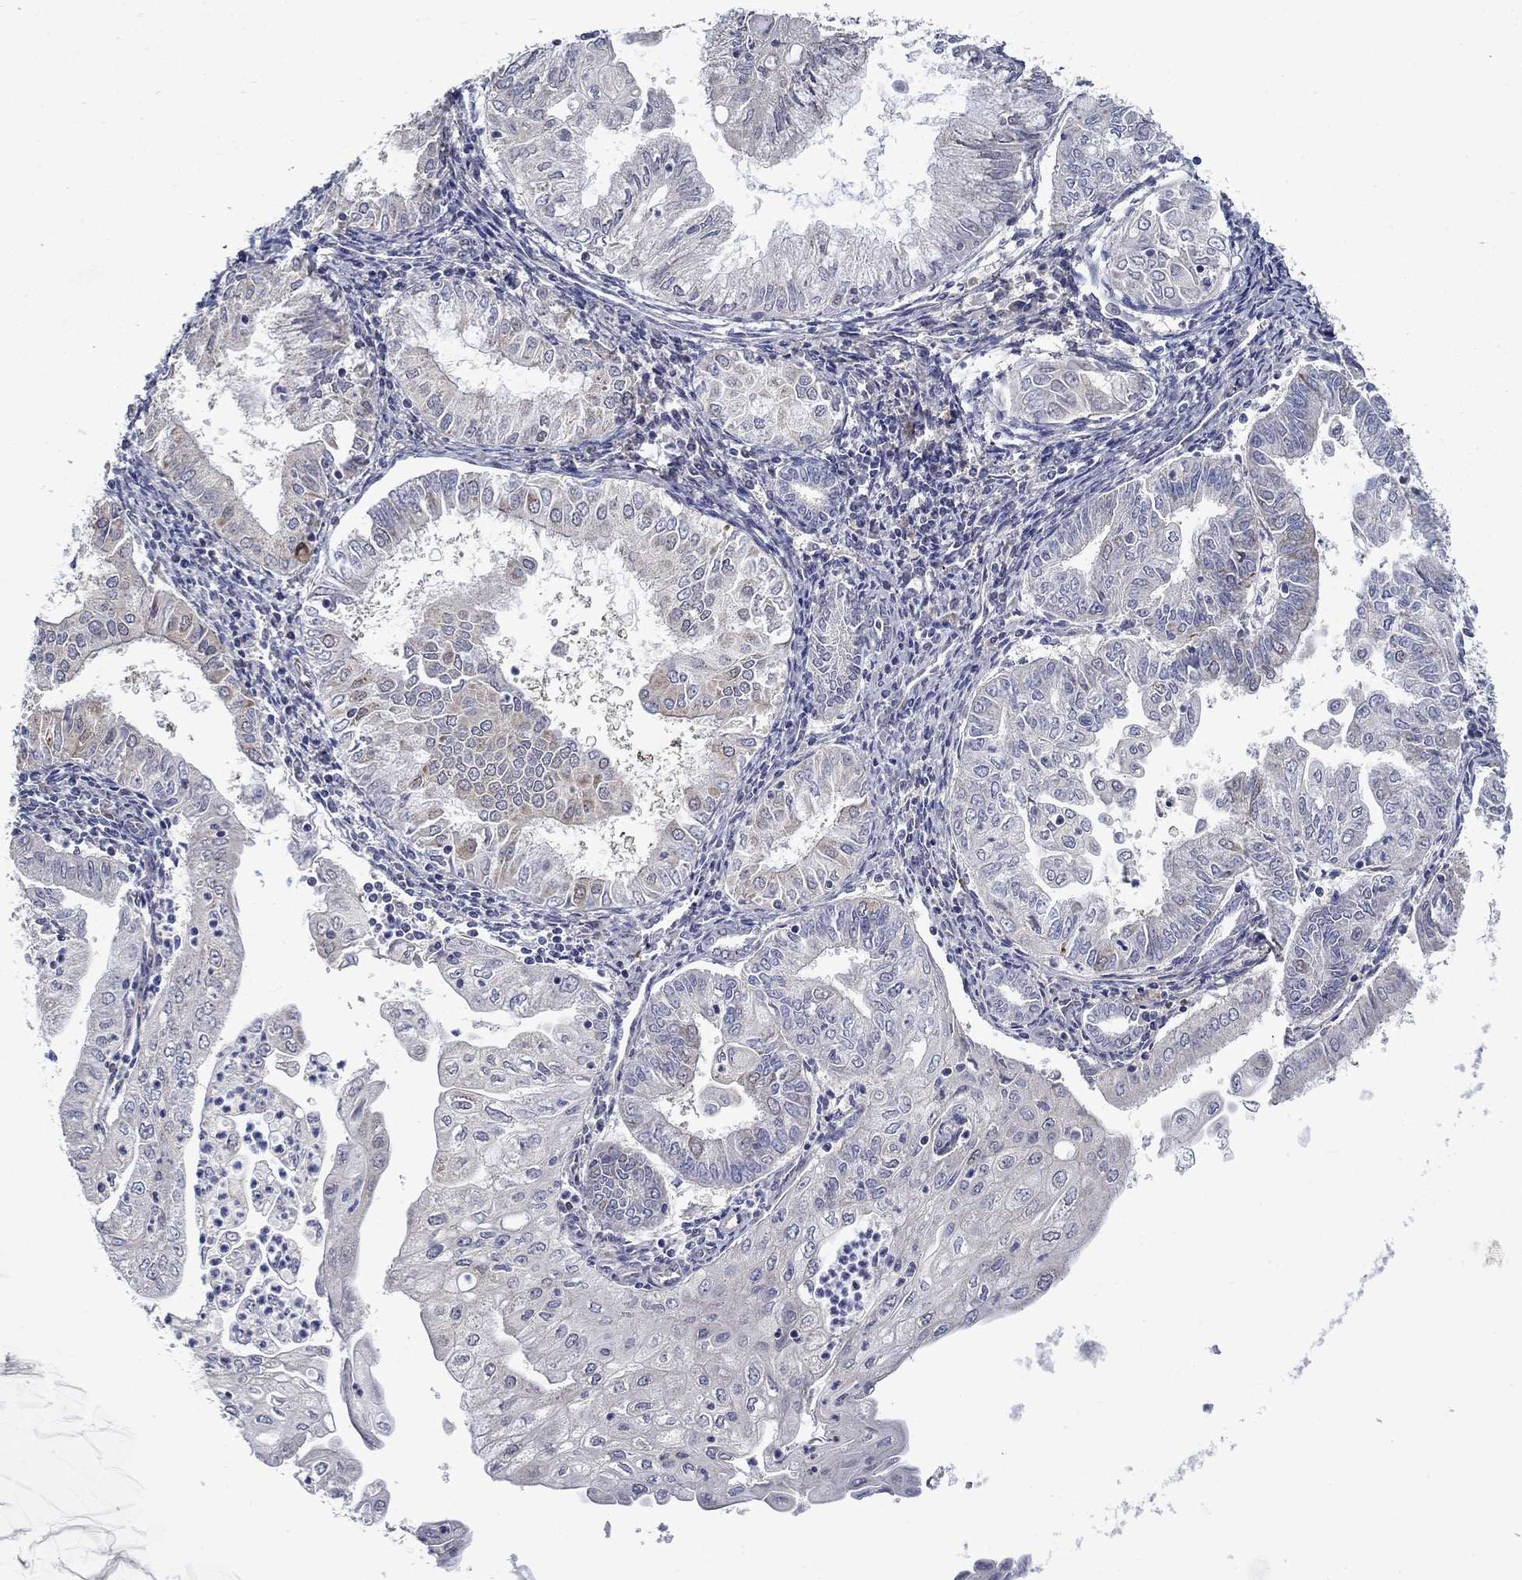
{"staining": {"intensity": "moderate", "quantity": "<25%", "location": "cytoplasmic/membranous"}, "tissue": "endometrial cancer", "cell_type": "Tumor cells", "image_type": "cancer", "snomed": [{"axis": "morphology", "description": "Adenocarcinoma, NOS"}, {"axis": "topography", "description": "Endometrium"}], "caption": "Immunohistochemical staining of endometrial cancer (adenocarcinoma) demonstrates low levels of moderate cytoplasmic/membranous protein positivity in about <25% of tumor cells. The staining was performed using DAB (3,3'-diaminobenzidine), with brown indicating positive protein expression. Nuclei are stained blue with hematoxylin.", "gene": "LACTB2", "patient": {"sex": "female", "age": 56}}